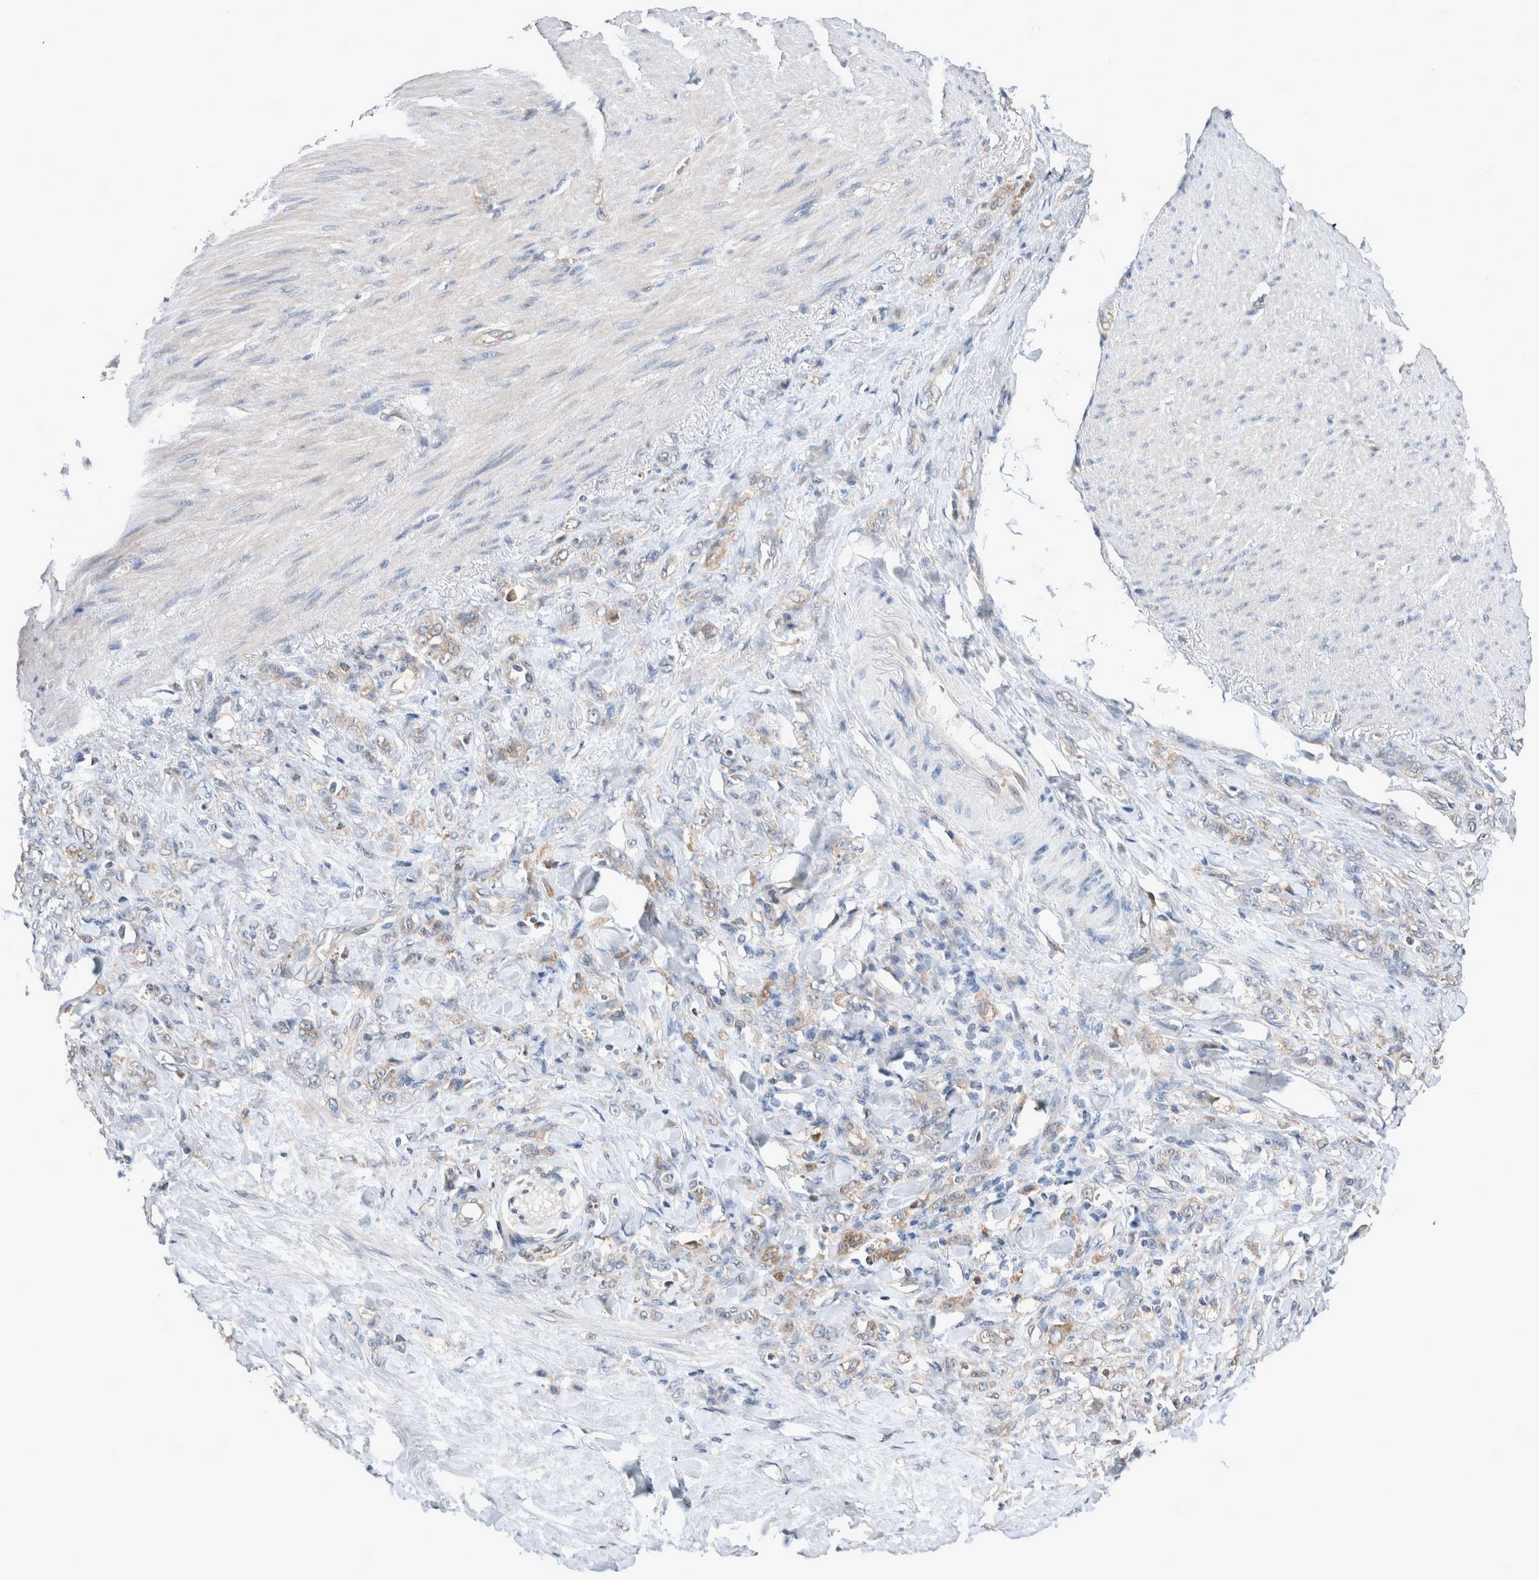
{"staining": {"intensity": "moderate", "quantity": "25%-75%", "location": "cytoplasmic/membranous"}, "tissue": "stomach cancer", "cell_type": "Tumor cells", "image_type": "cancer", "snomed": [{"axis": "morphology", "description": "Adenocarcinoma, NOS"}, {"axis": "topography", "description": "Stomach"}], "caption": "Adenocarcinoma (stomach) stained with a brown dye displays moderate cytoplasmic/membranous positive expression in about 25%-75% of tumor cells.", "gene": "XPNPEP1", "patient": {"sex": "male", "age": 82}}